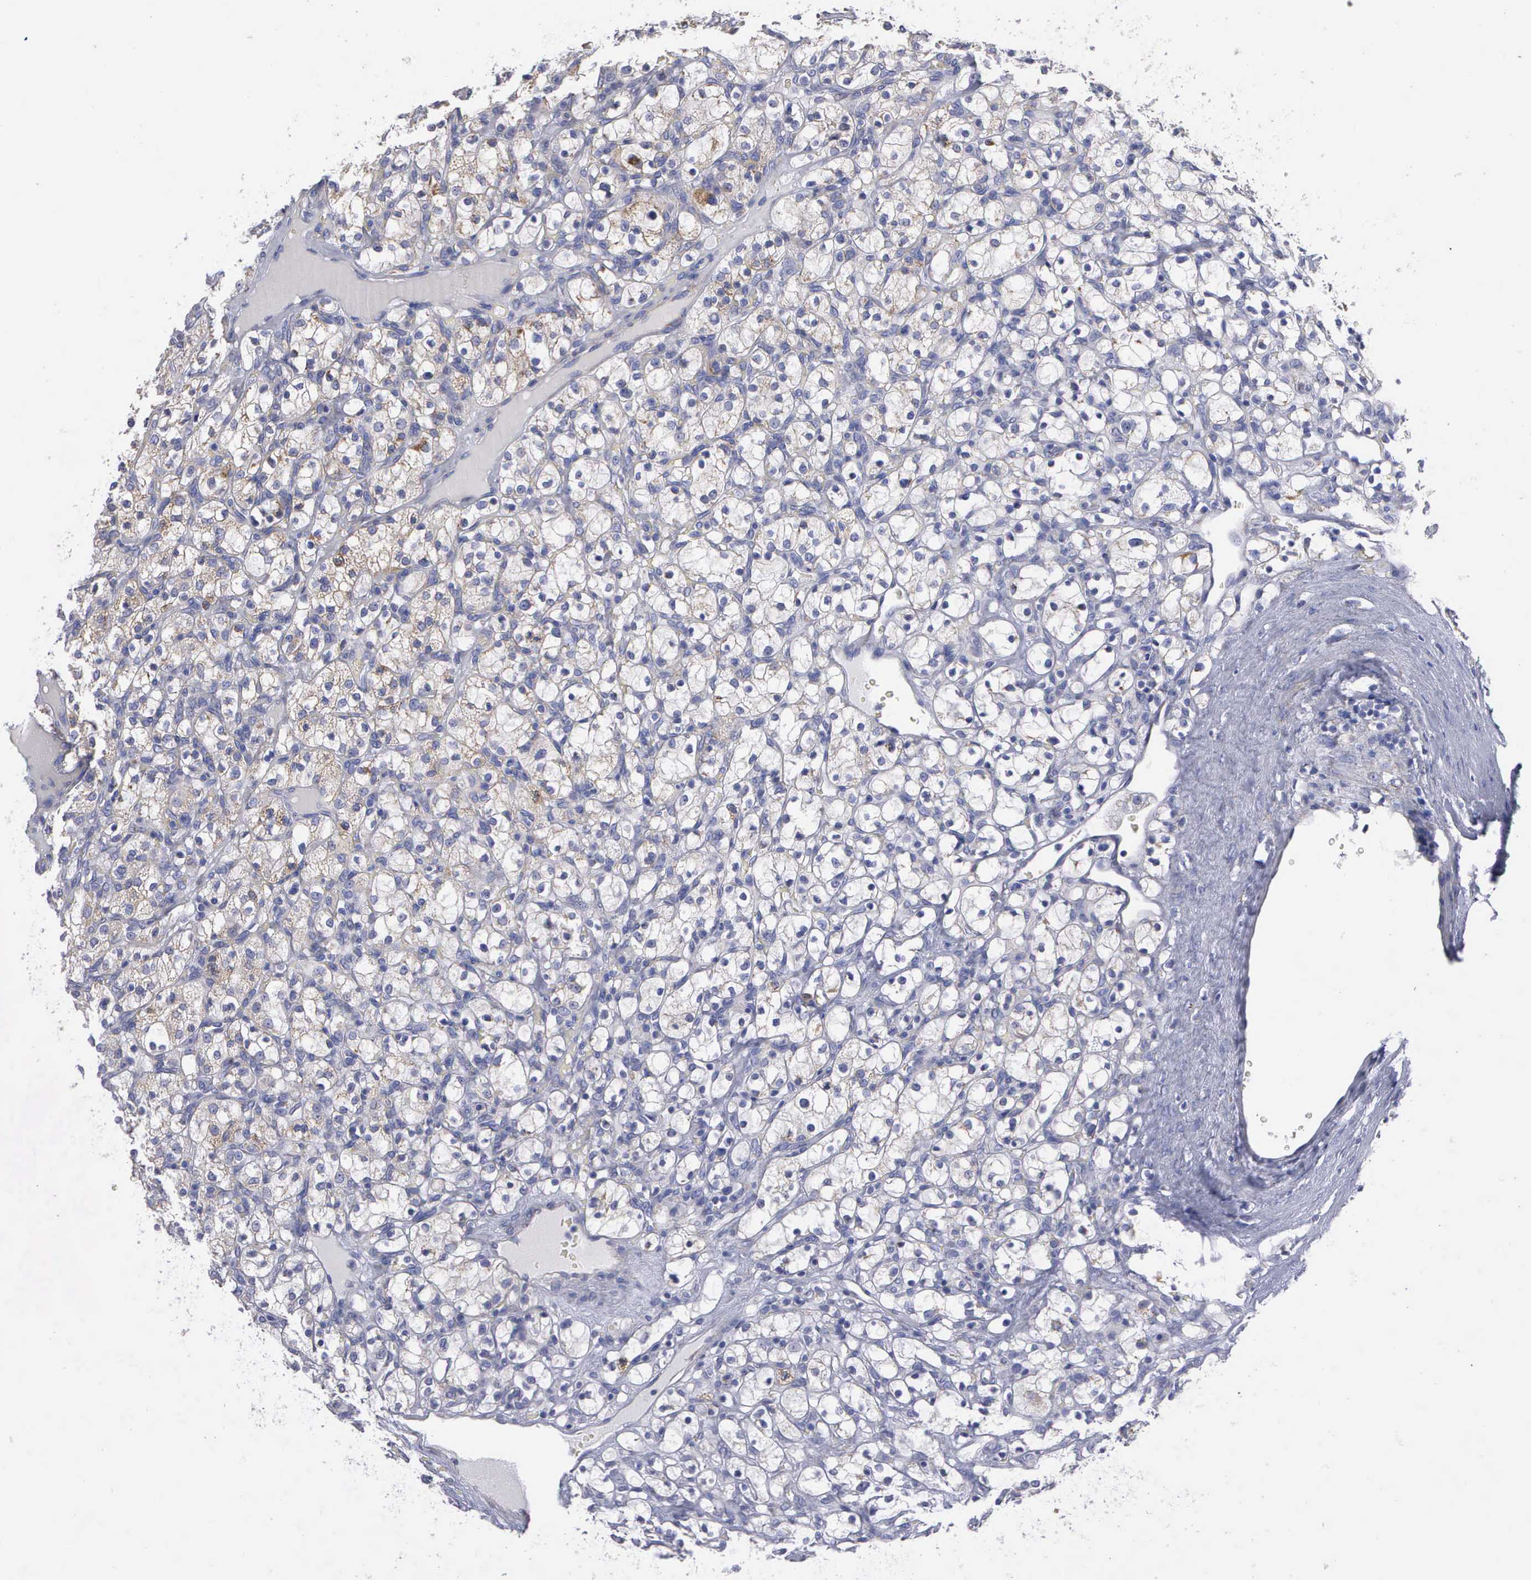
{"staining": {"intensity": "weak", "quantity": "25%-75%", "location": "cytoplasmic/membranous"}, "tissue": "renal cancer", "cell_type": "Tumor cells", "image_type": "cancer", "snomed": [{"axis": "morphology", "description": "Adenocarcinoma, NOS"}, {"axis": "topography", "description": "Kidney"}], "caption": "DAB immunohistochemical staining of human renal adenocarcinoma shows weak cytoplasmic/membranous protein expression in about 25%-75% of tumor cells.", "gene": "APOOL", "patient": {"sex": "female", "age": 83}}